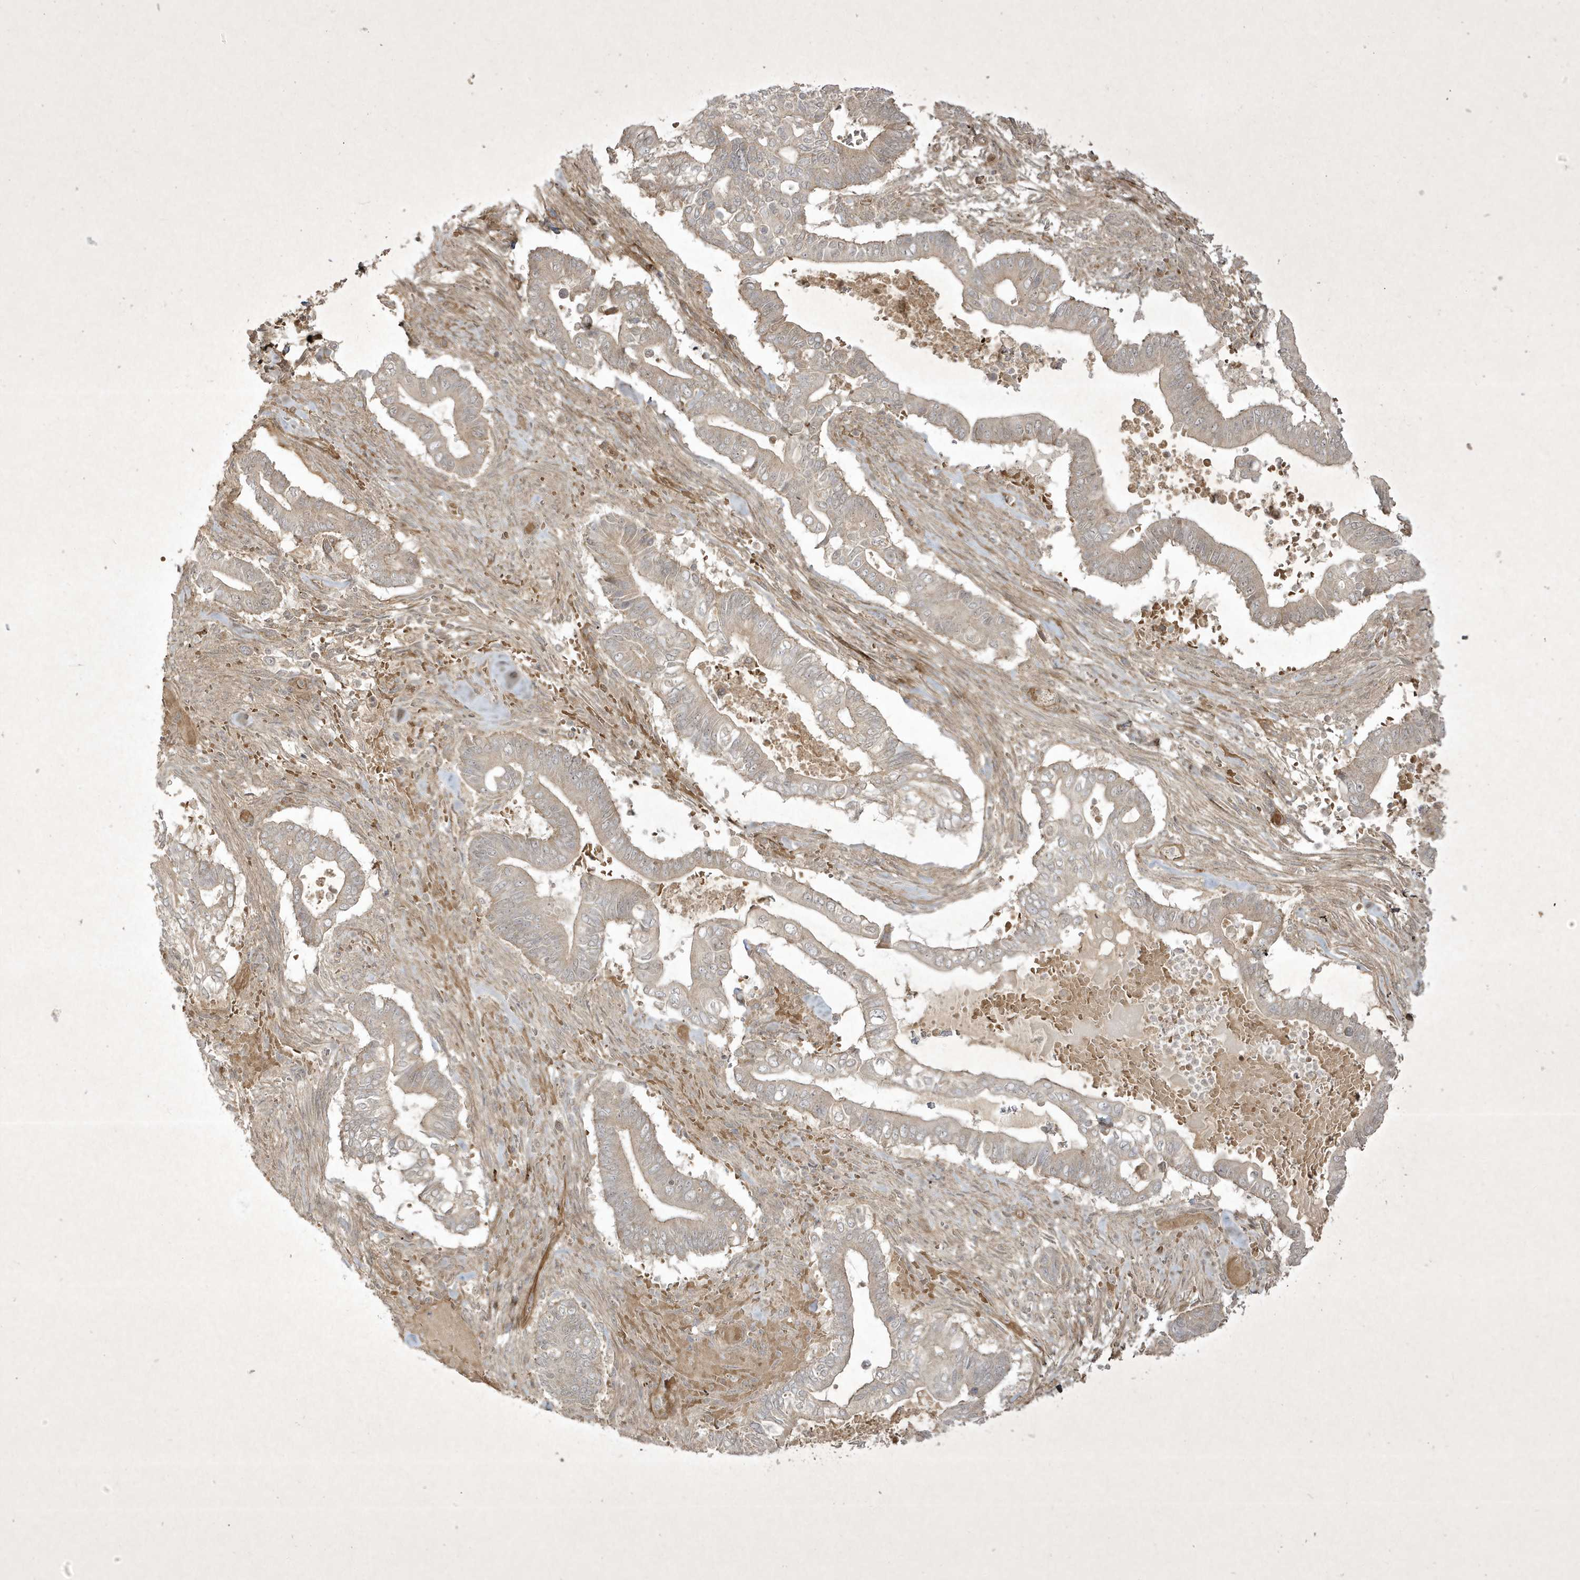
{"staining": {"intensity": "negative", "quantity": "none", "location": "none"}, "tissue": "pancreatic cancer", "cell_type": "Tumor cells", "image_type": "cancer", "snomed": [{"axis": "morphology", "description": "Adenocarcinoma, NOS"}, {"axis": "topography", "description": "Pancreas"}], "caption": "Immunohistochemical staining of pancreatic cancer shows no significant expression in tumor cells. (Brightfield microscopy of DAB immunohistochemistry at high magnification).", "gene": "FAM83C", "patient": {"sex": "male", "age": 68}}